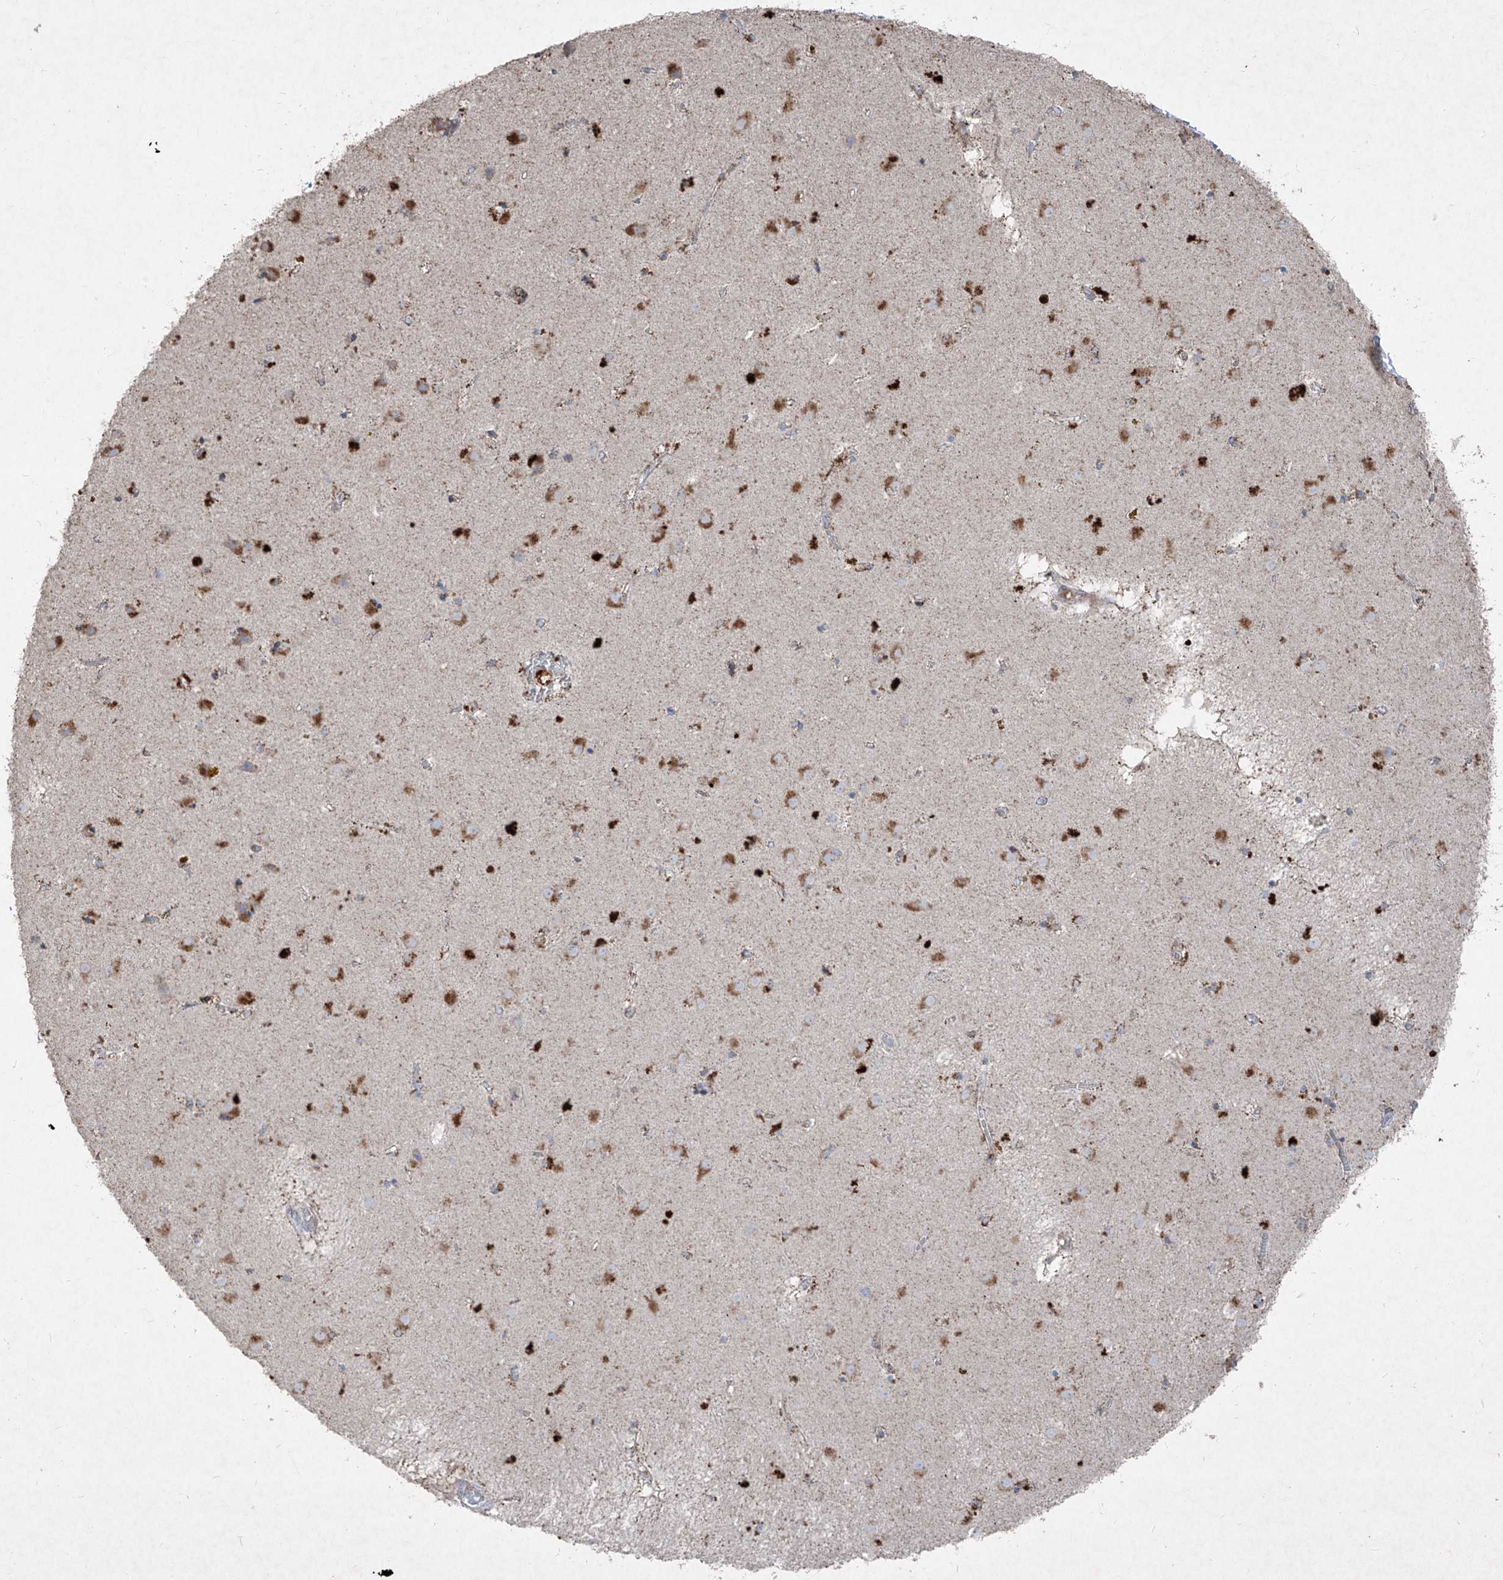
{"staining": {"intensity": "strong", "quantity": ">75%", "location": "cytoplasmic/membranous"}, "tissue": "caudate", "cell_type": "Glial cells", "image_type": "normal", "snomed": [{"axis": "morphology", "description": "Normal tissue, NOS"}, {"axis": "topography", "description": "Lateral ventricle wall"}], "caption": "A brown stain labels strong cytoplasmic/membranous positivity of a protein in glial cells of unremarkable human caudate. Nuclei are stained in blue.", "gene": "ABCD3", "patient": {"sex": "male", "age": 70}}